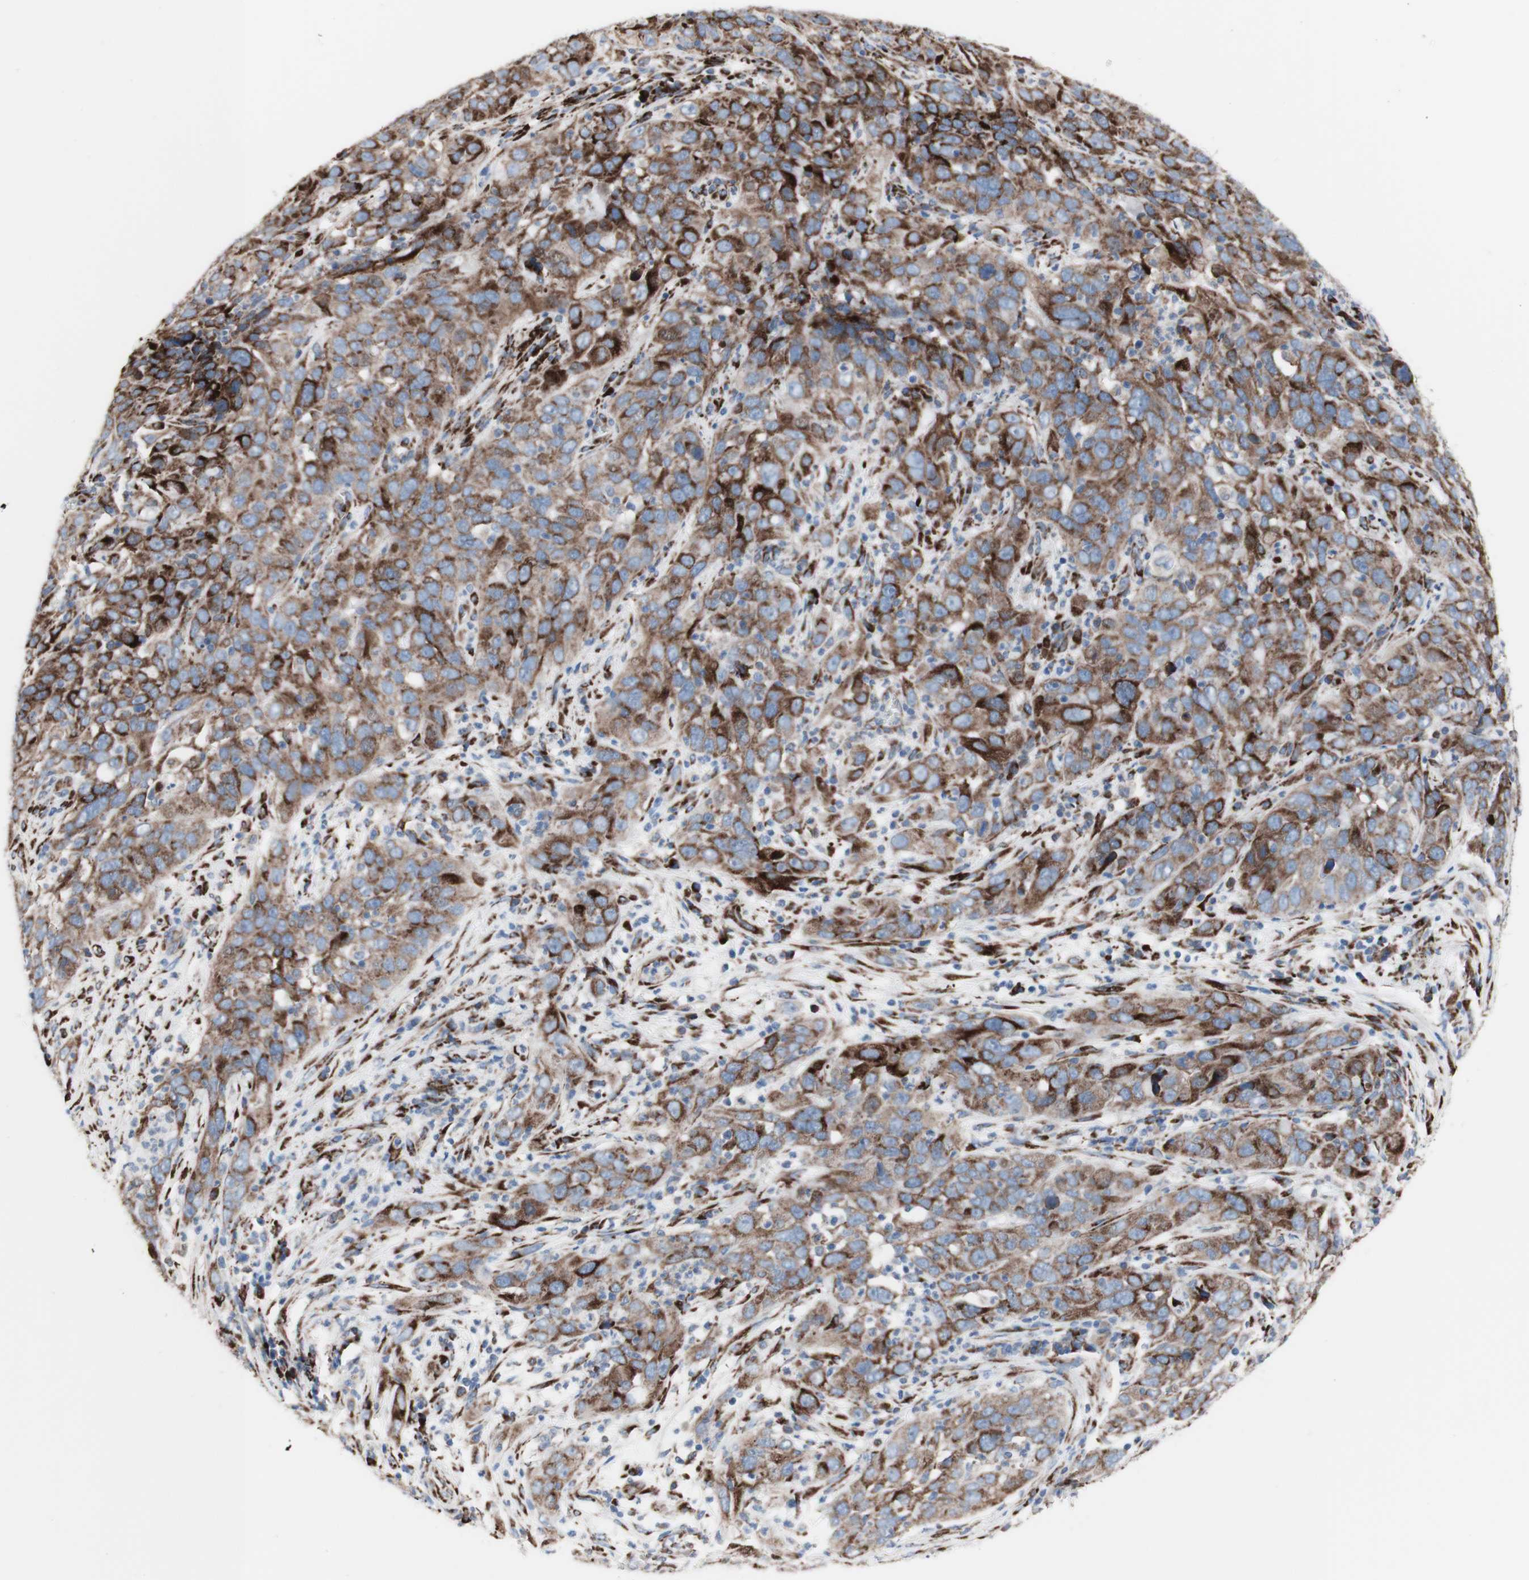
{"staining": {"intensity": "strong", "quantity": "25%-75%", "location": "cytoplasmic/membranous"}, "tissue": "cervical cancer", "cell_type": "Tumor cells", "image_type": "cancer", "snomed": [{"axis": "morphology", "description": "Squamous cell carcinoma, NOS"}, {"axis": "topography", "description": "Cervix"}], "caption": "Immunohistochemical staining of human cervical cancer exhibits high levels of strong cytoplasmic/membranous staining in approximately 25%-75% of tumor cells.", "gene": "AGPAT5", "patient": {"sex": "female", "age": 32}}